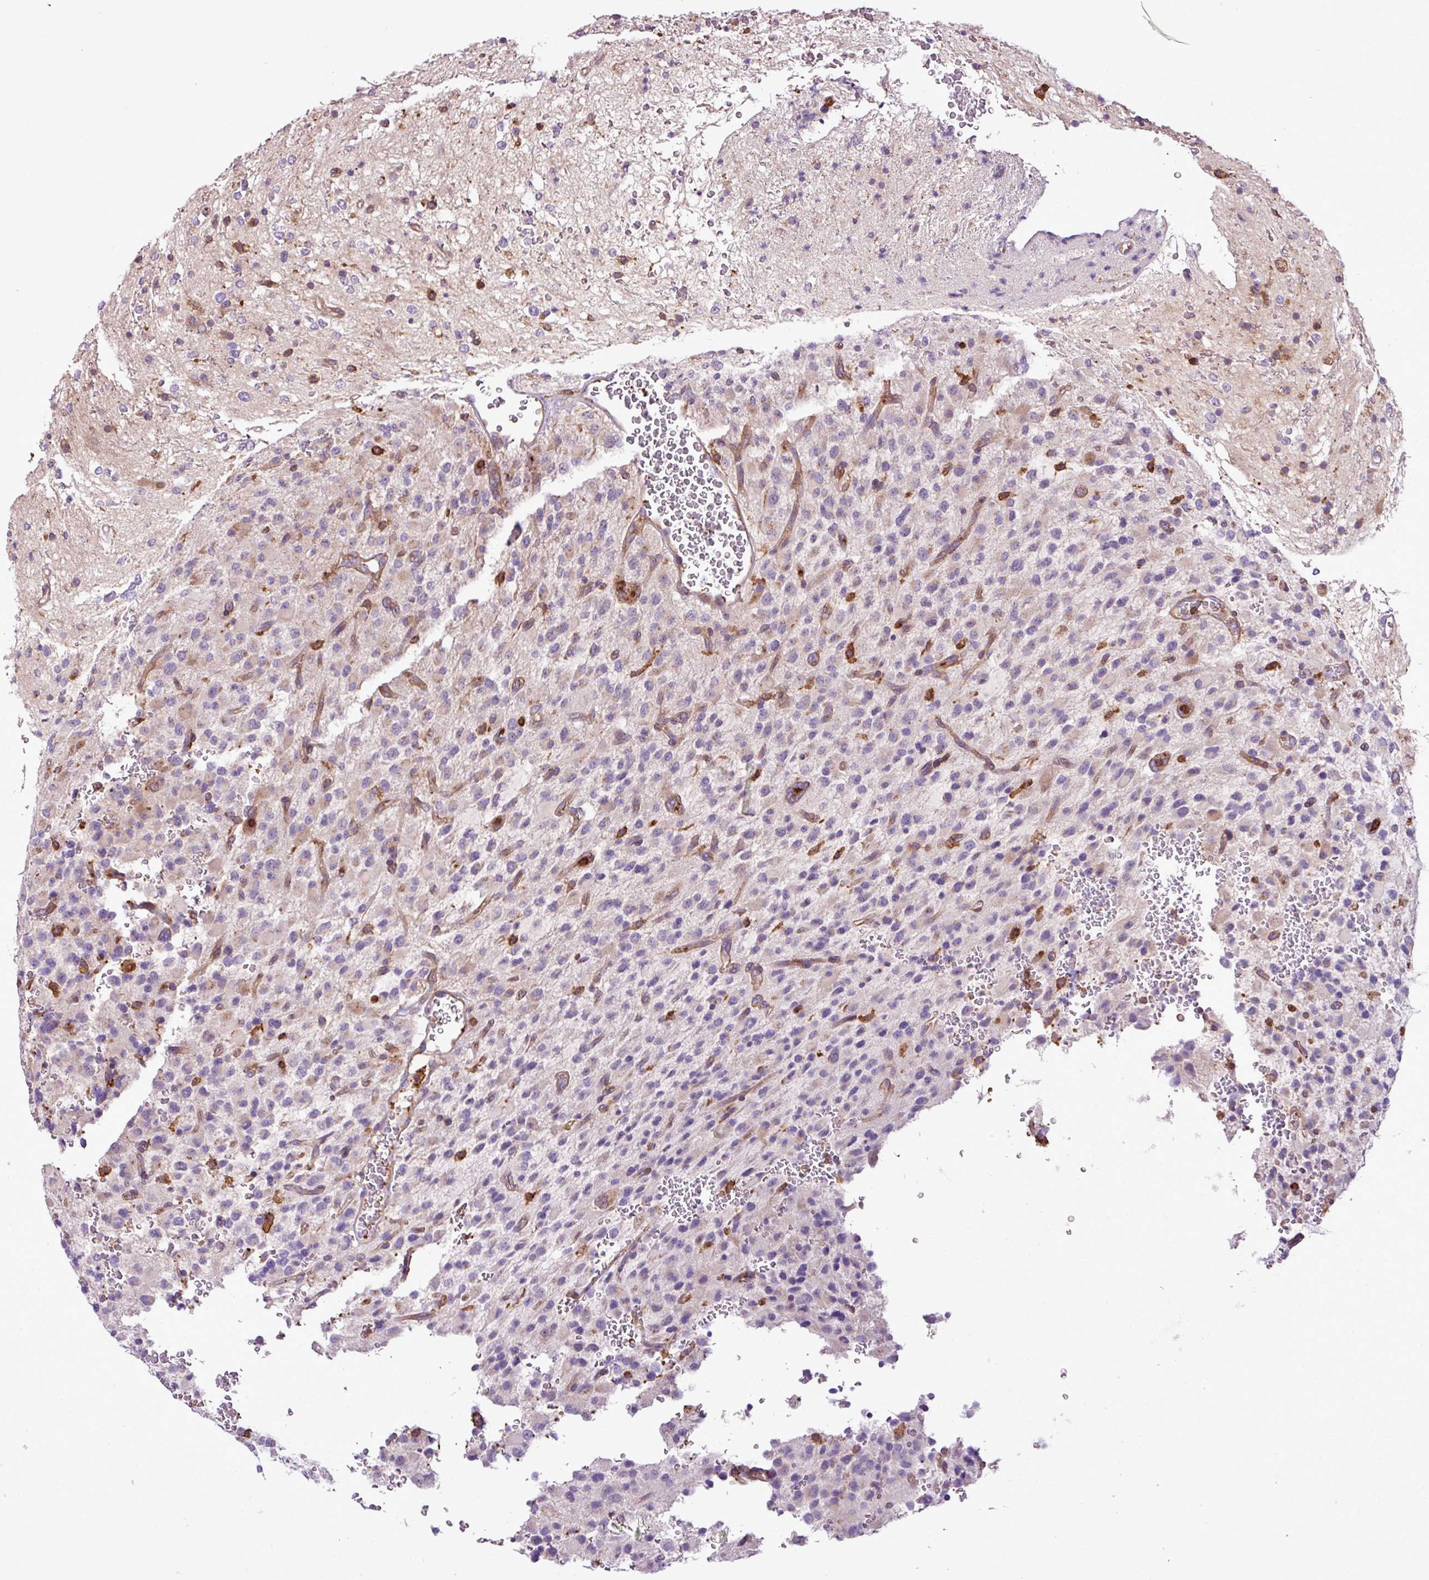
{"staining": {"intensity": "negative", "quantity": "none", "location": "none"}, "tissue": "glioma", "cell_type": "Tumor cells", "image_type": "cancer", "snomed": [{"axis": "morphology", "description": "Glioma, malignant, High grade"}, {"axis": "topography", "description": "Brain"}], "caption": "An immunohistochemistry (IHC) image of malignant high-grade glioma is shown. There is no staining in tumor cells of malignant high-grade glioma.", "gene": "PGAP6", "patient": {"sex": "male", "age": 34}}